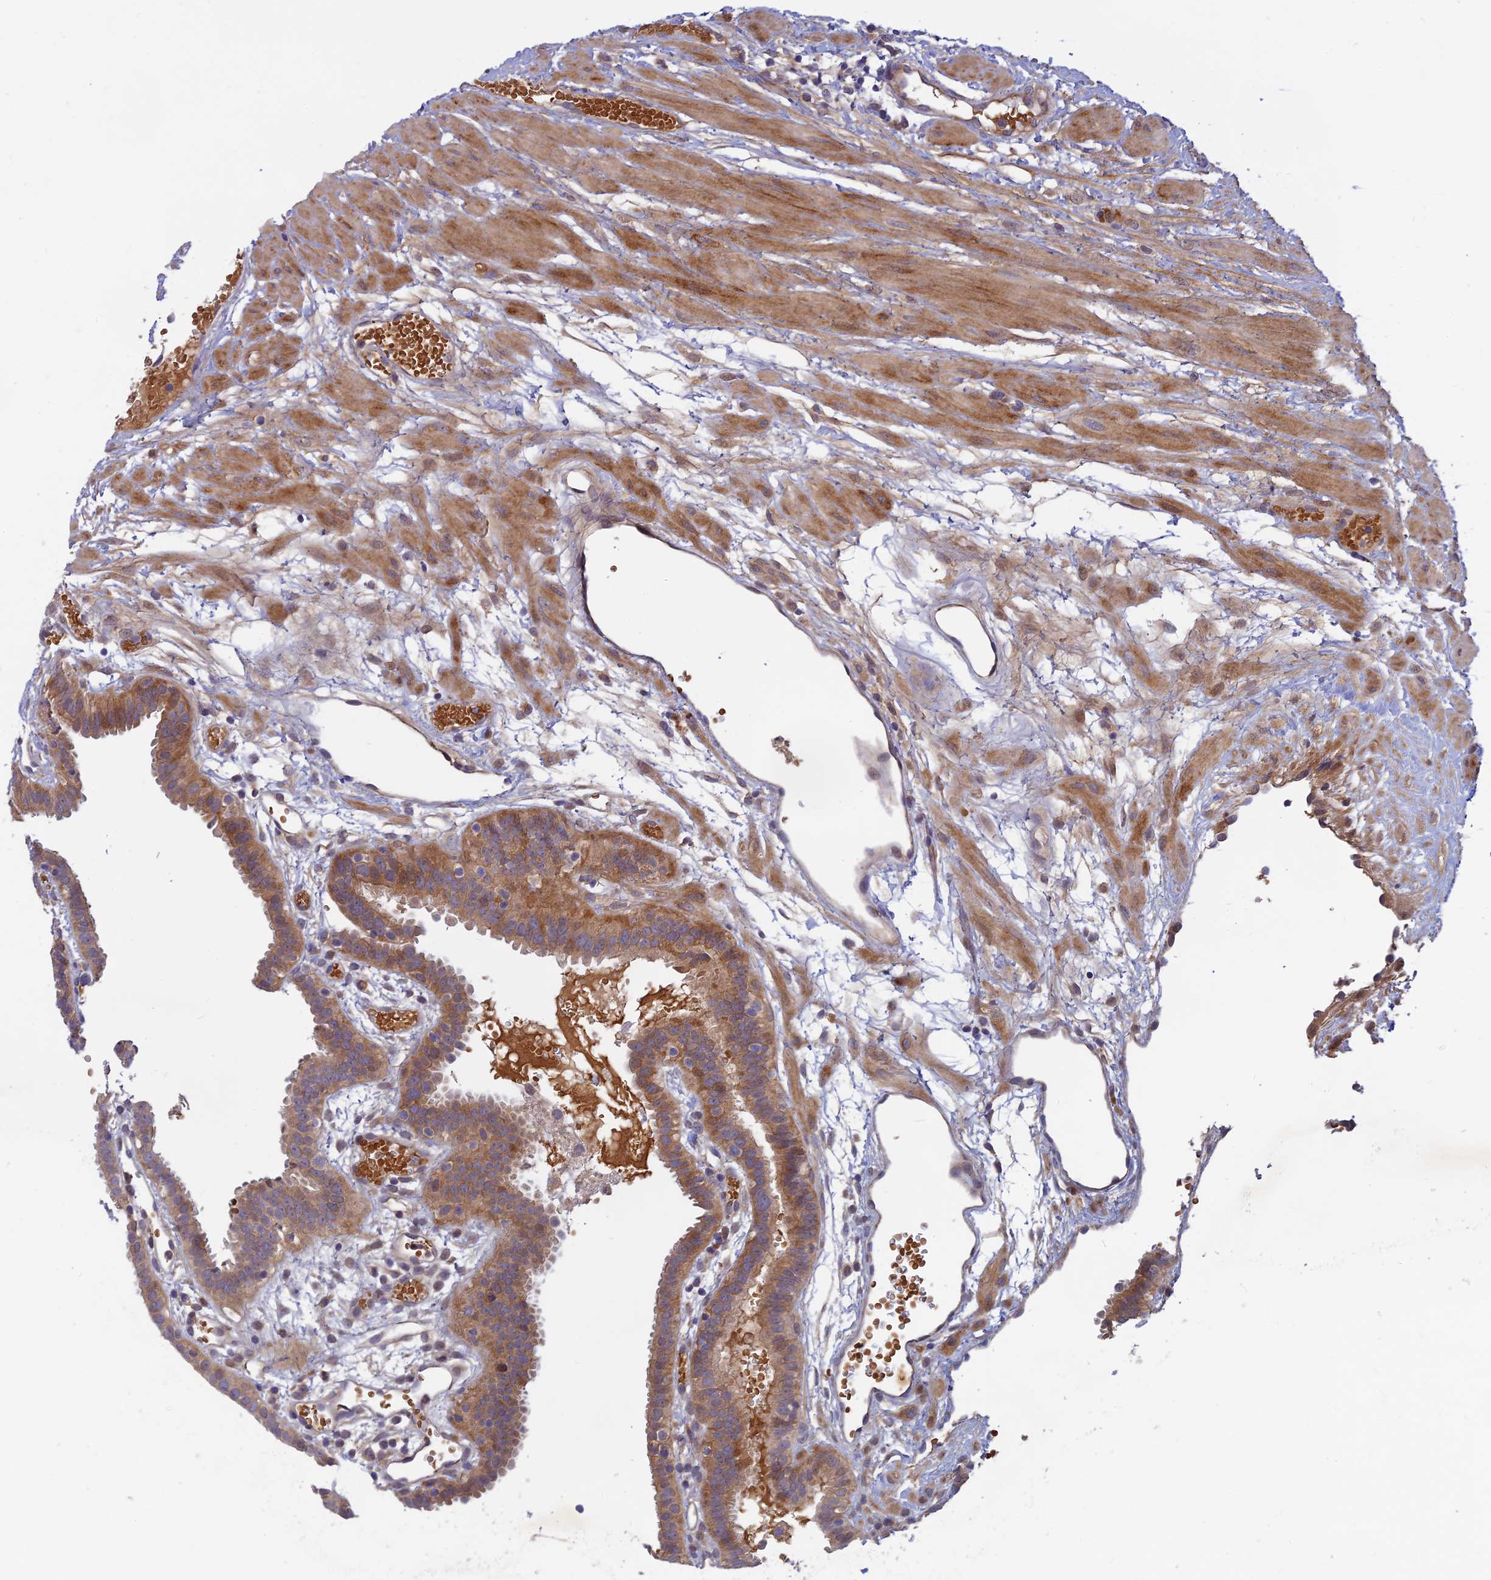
{"staining": {"intensity": "moderate", "quantity": ">75%", "location": "cytoplasmic/membranous,nuclear"}, "tissue": "fallopian tube", "cell_type": "Glandular cells", "image_type": "normal", "snomed": [{"axis": "morphology", "description": "Normal tissue, NOS"}, {"axis": "topography", "description": "Fallopian tube"}], "caption": "High-magnification brightfield microscopy of unremarkable fallopian tube stained with DAB (brown) and counterstained with hematoxylin (blue). glandular cells exhibit moderate cytoplasmic/membranous,nuclear staining is seen in about>75% of cells.", "gene": "FAM151B", "patient": {"sex": "female", "age": 37}}